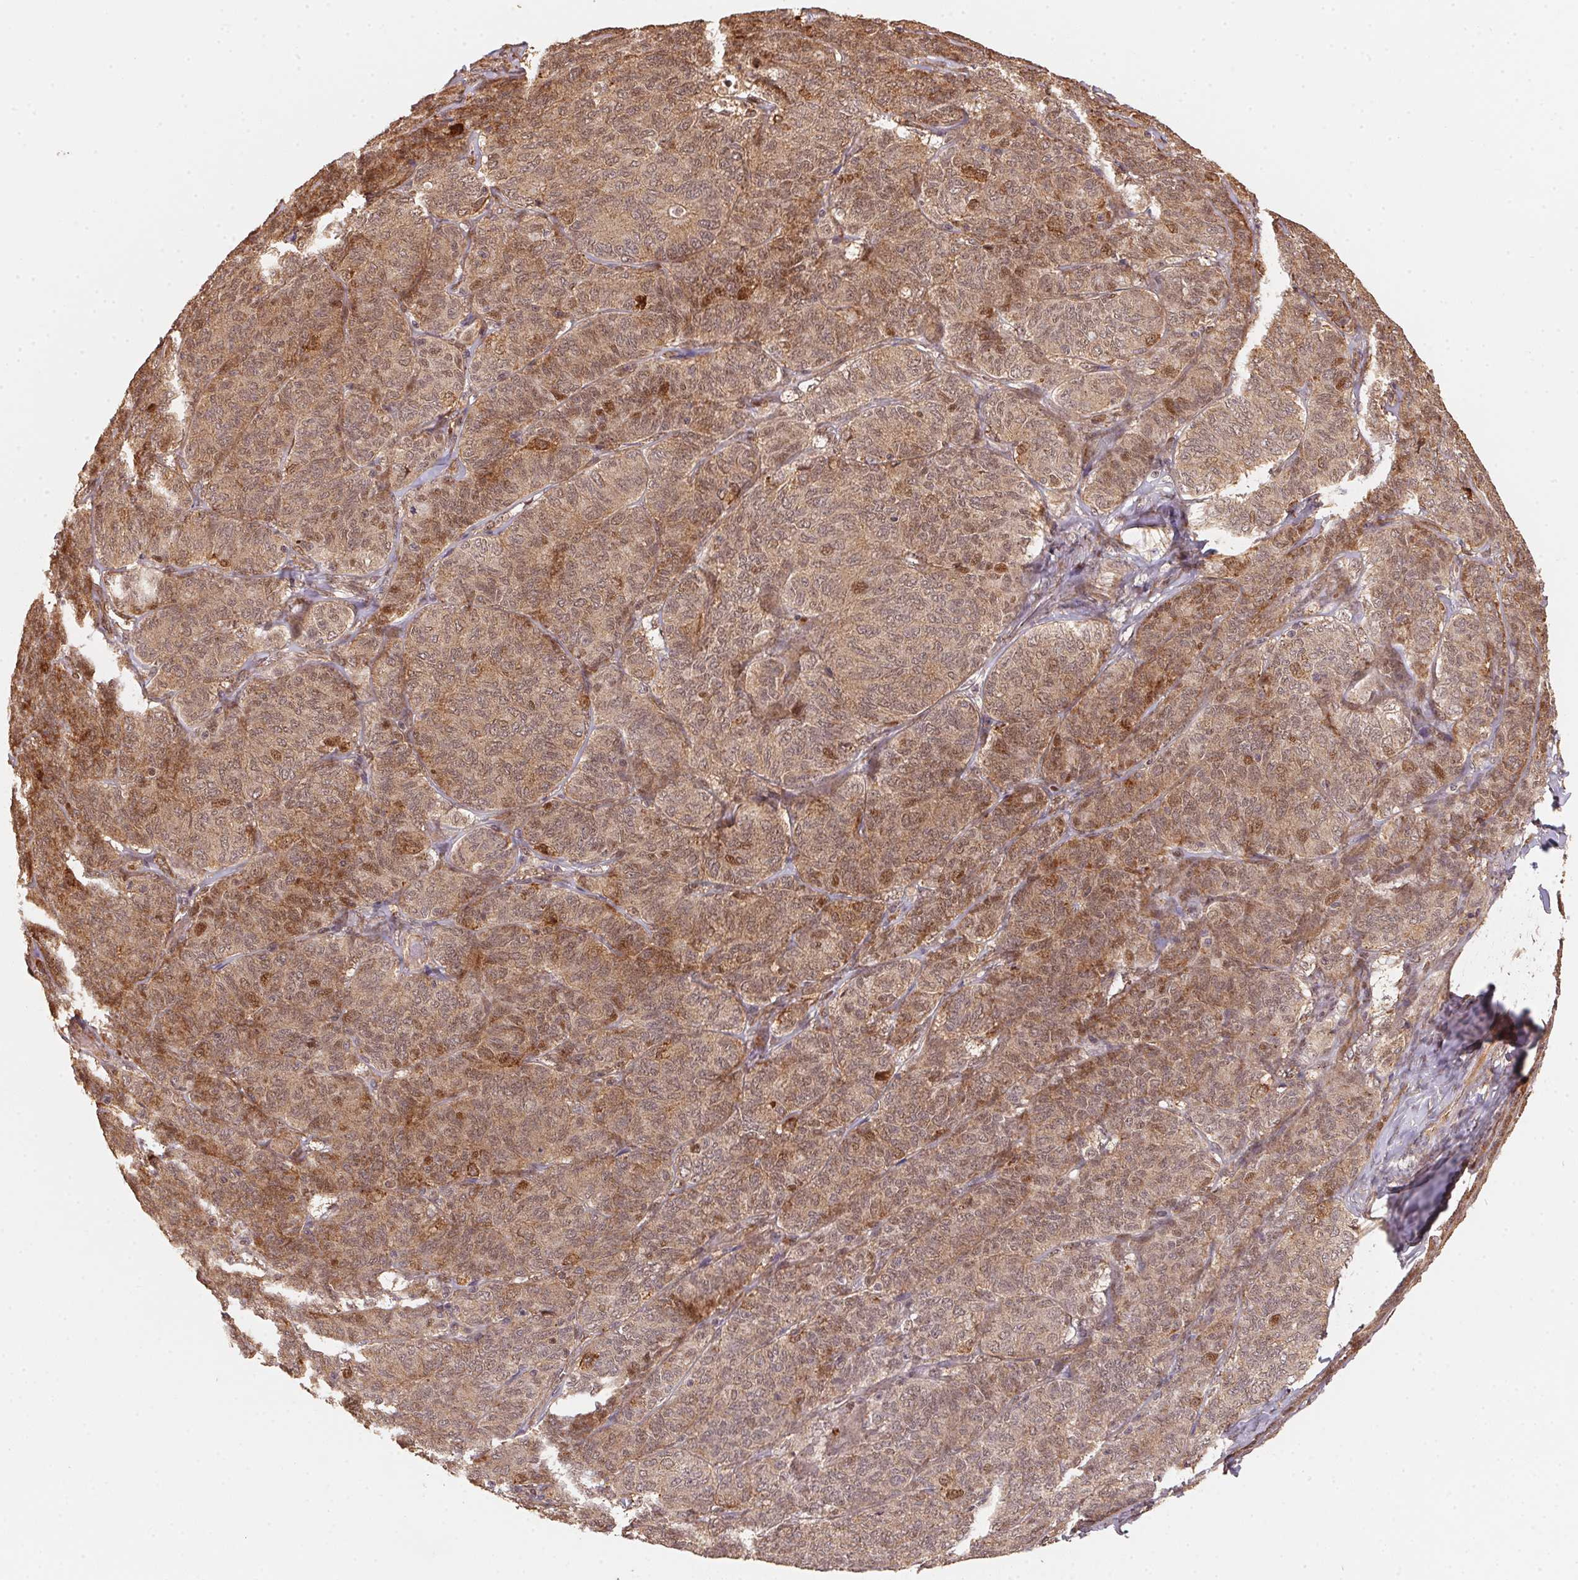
{"staining": {"intensity": "moderate", "quantity": "25%-75%", "location": "cytoplasmic/membranous"}, "tissue": "ovarian cancer", "cell_type": "Tumor cells", "image_type": "cancer", "snomed": [{"axis": "morphology", "description": "Carcinoma, endometroid"}, {"axis": "topography", "description": "Ovary"}], "caption": "Immunohistochemical staining of human ovarian endometroid carcinoma exhibits medium levels of moderate cytoplasmic/membranous protein positivity in approximately 25%-75% of tumor cells. (DAB (3,3'-diaminobenzidine) = brown stain, brightfield microscopy at high magnification).", "gene": "TMEM222", "patient": {"sex": "female", "age": 80}}